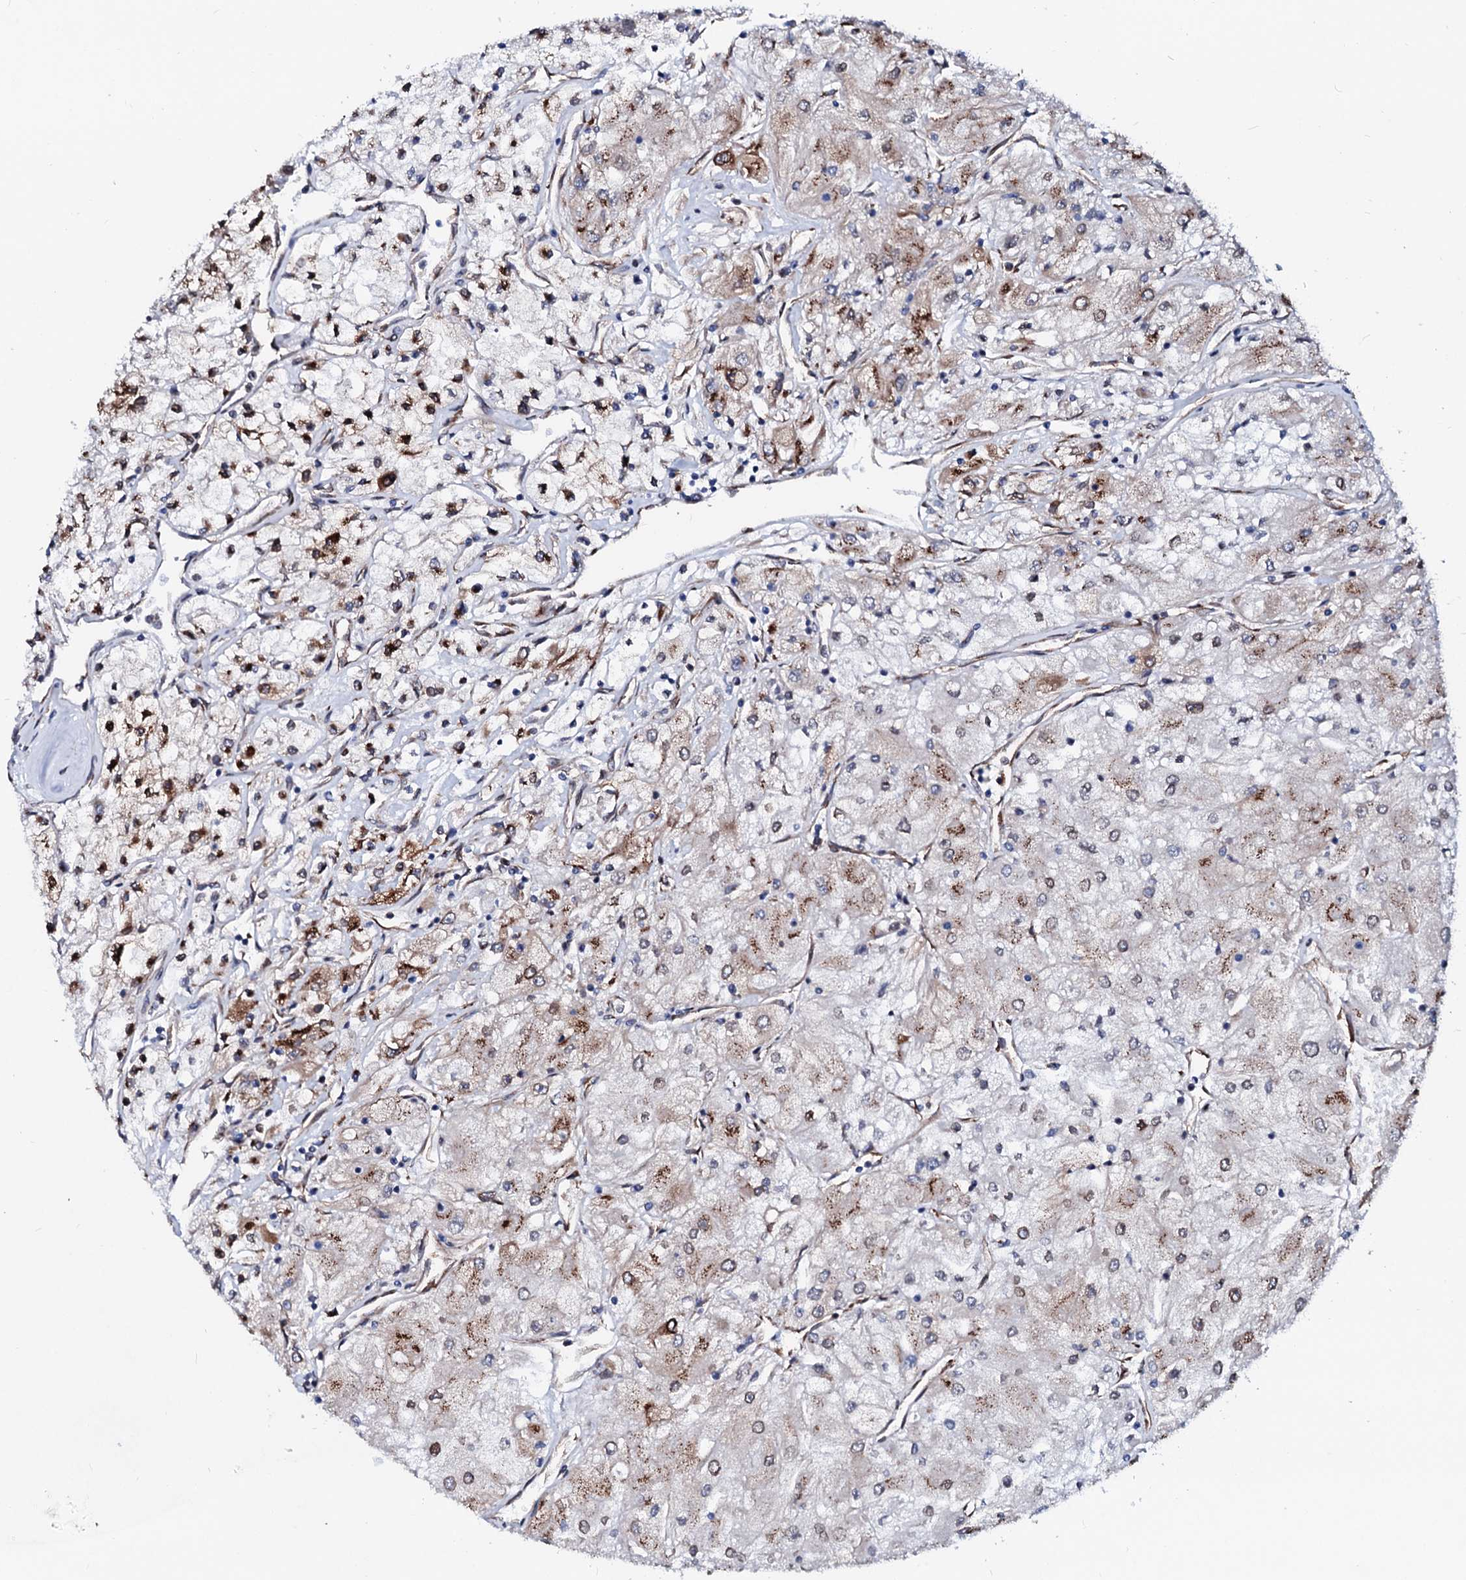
{"staining": {"intensity": "moderate", "quantity": "25%-75%", "location": "cytoplasmic/membranous"}, "tissue": "renal cancer", "cell_type": "Tumor cells", "image_type": "cancer", "snomed": [{"axis": "morphology", "description": "Adenocarcinoma, NOS"}, {"axis": "topography", "description": "Kidney"}], "caption": "Immunohistochemical staining of renal cancer reveals medium levels of moderate cytoplasmic/membranous expression in approximately 25%-75% of tumor cells. Ihc stains the protein of interest in brown and the nuclei are stained blue.", "gene": "TMCO3", "patient": {"sex": "male", "age": 80}}